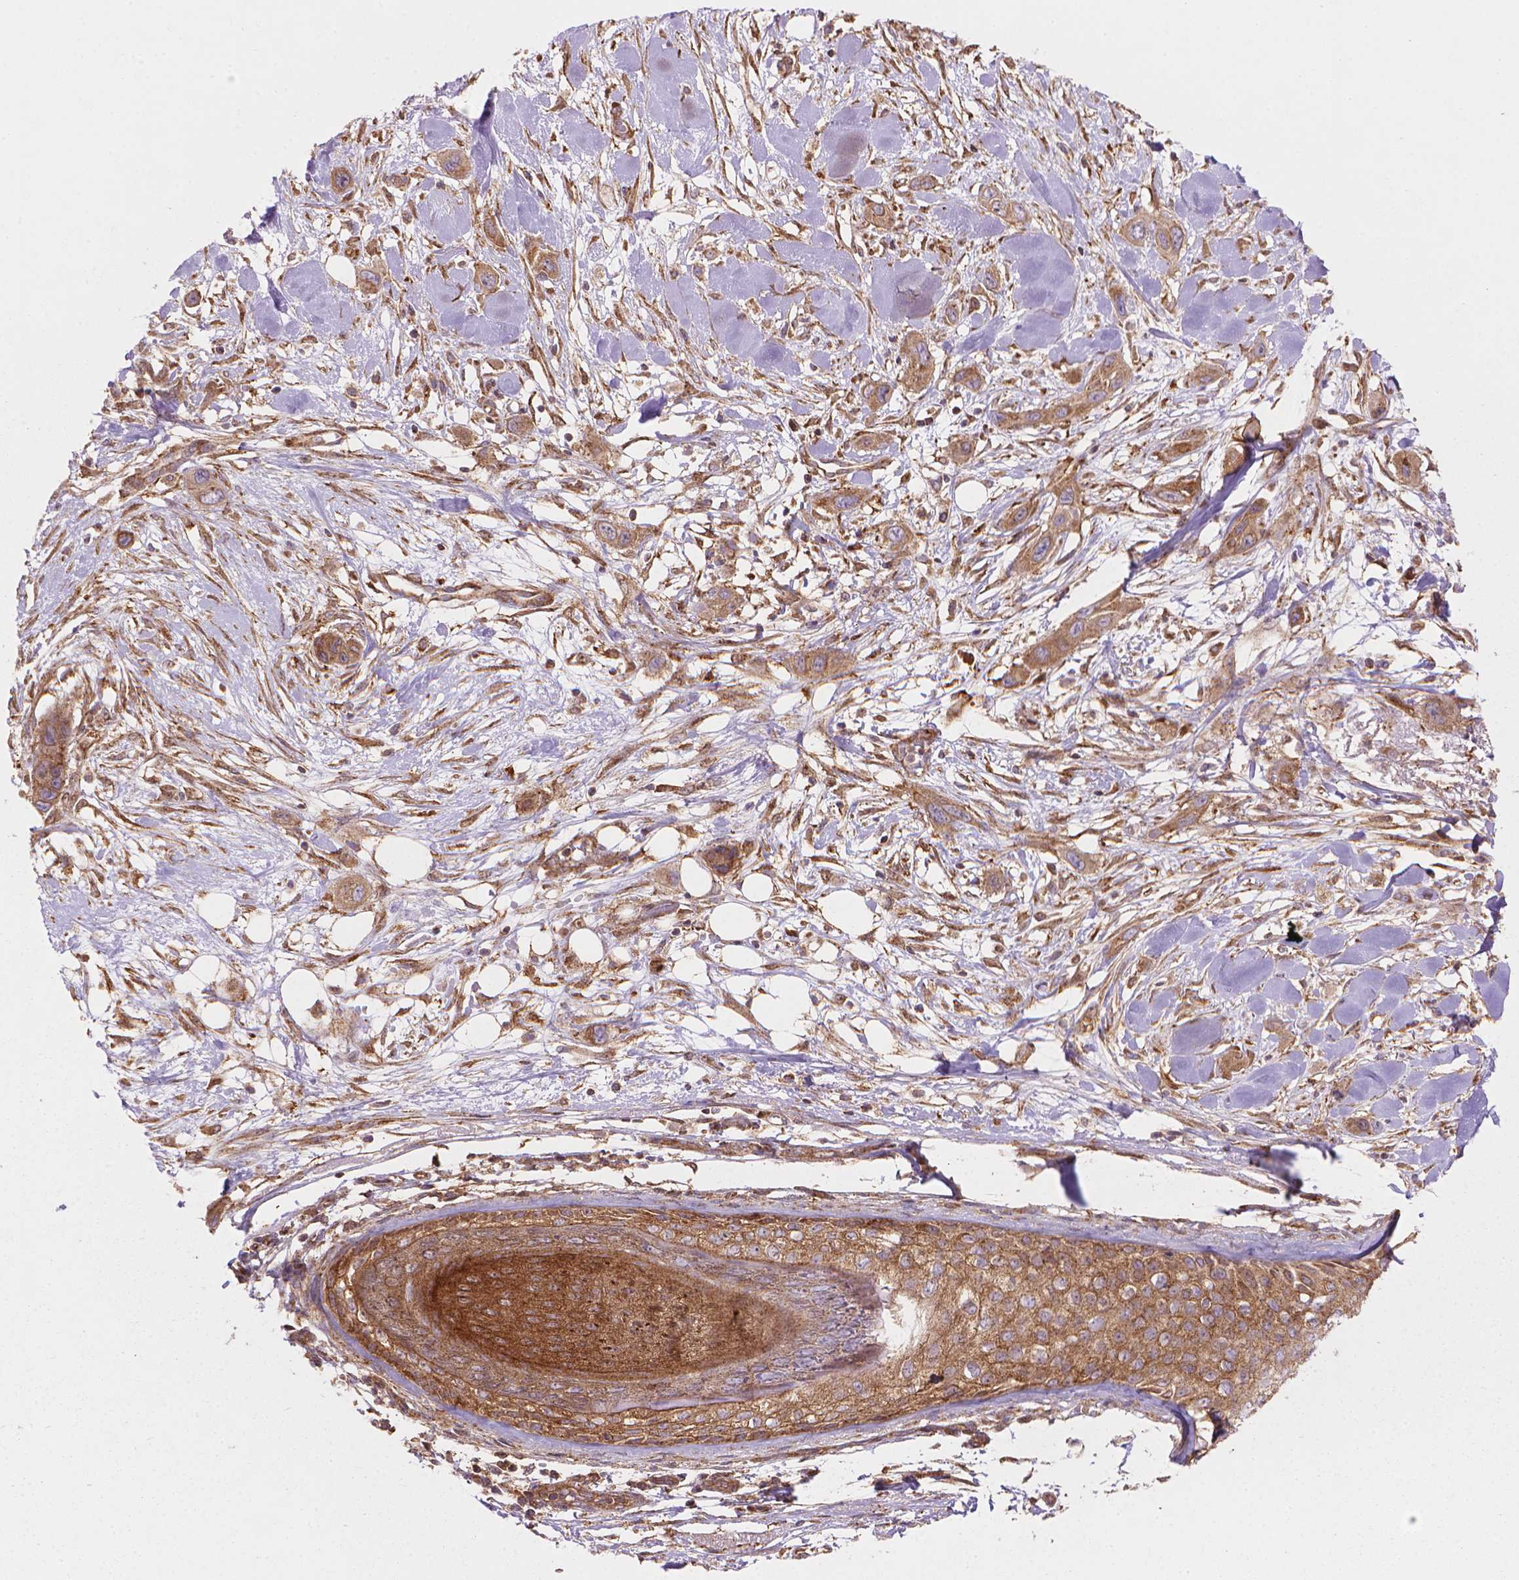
{"staining": {"intensity": "moderate", "quantity": ">75%", "location": "cytoplasmic/membranous"}, "tissue": "skin cancer", "cell_type": "Tumor cells", "image_type": "cancer", "snomed": [{"axis": "morphology", "description": "Squamous cell carcinoma, NOS"}, {"axis": "topography", "description": "Skin"}], "caption": "Immunohistochemistry of human skin cancer (squamous cell carcinoma) exhibits medium levels of moderate cytoplasmic/membranous expression in about >75% of tumor cells. Nuclei are stained in blue.", "gene": "VARS2", "patient": {"sex": "male", "age": 79}}